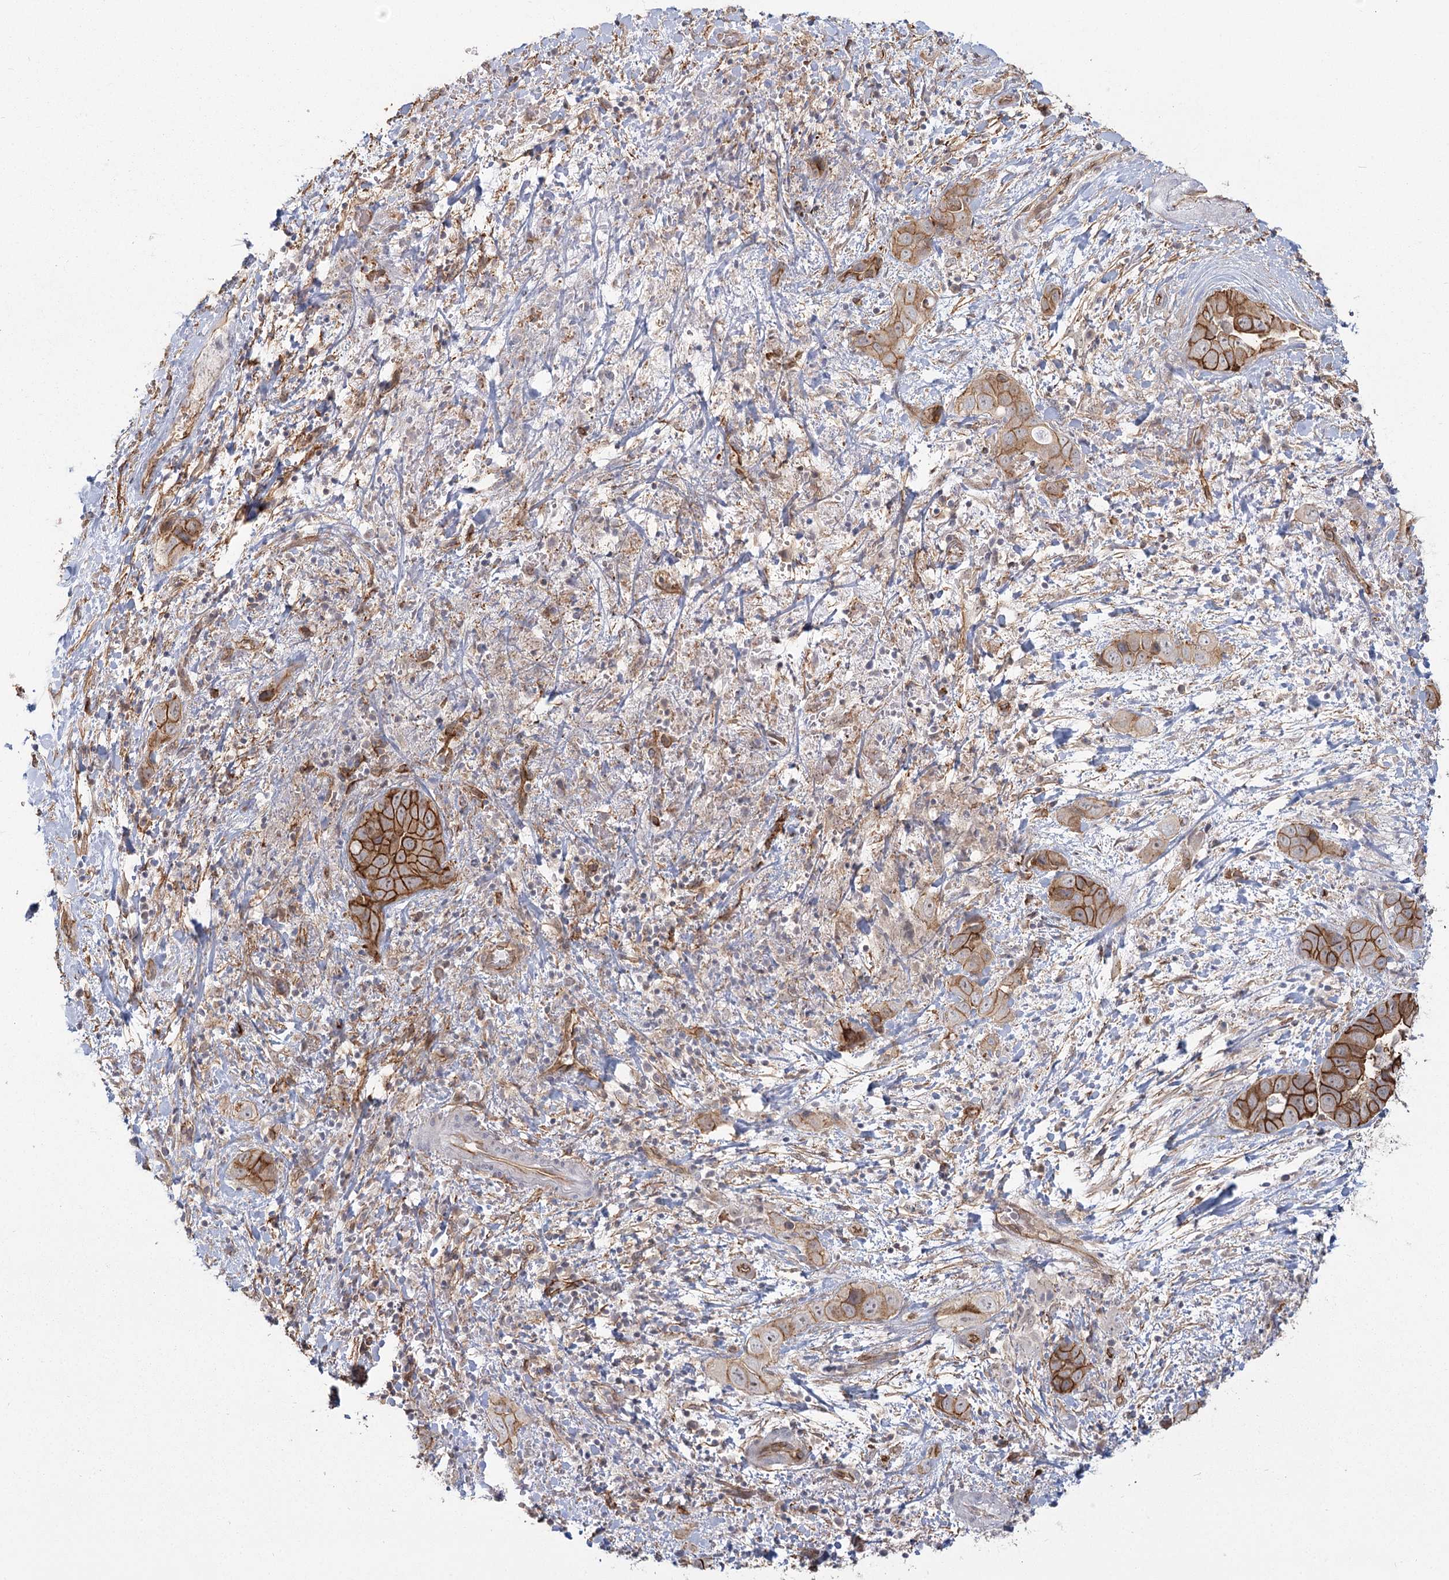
{"staining": {"intensity": "strong", "quantity": ">75%", "location": "cytoplasmic/membranous"}, "tissue": "liver cancer", "cell_type": "Tumor cells", "image_type": "cancer", "snomed": [{"axis": "morphology", "description": "Cholangiocarcinoma"}, {"axis": "topography", "description": "Liver"}], "caption": "A high-resolution photomicrograph shows immunohistochemistry (IHC) staining of cholangiocarcinoma (liver), which demonstrates strong cytoplasmic/membranous staining in approximately >75% of tumor cells. Nuclei are stained in blue.", "gene": "RPP14", "patient": {"sex": "female", "age": 52}}